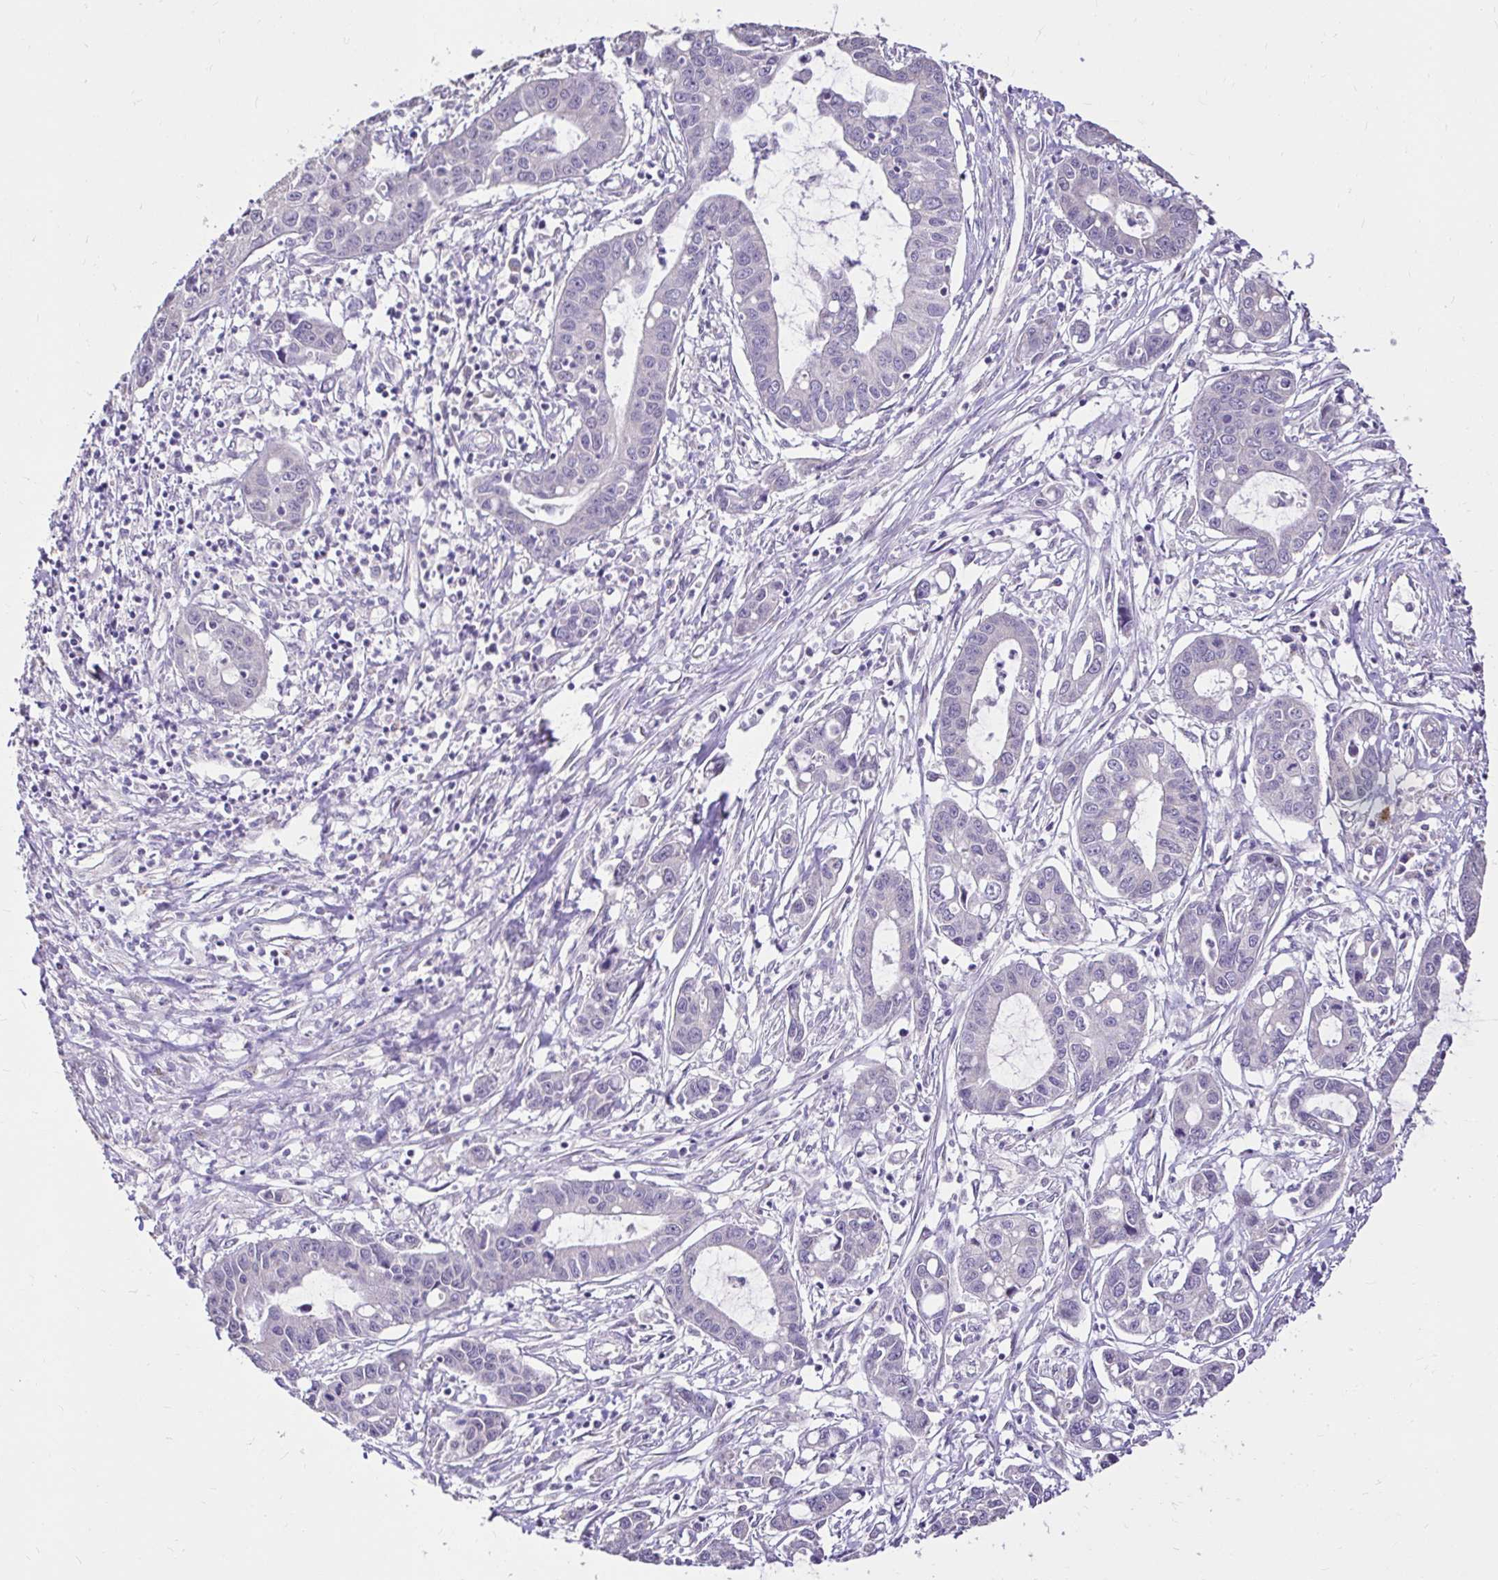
{"staining": {"intensity": "negative", "quantity": "none", "location": "none"}, "tissue": "liver cancer", "cell_type": "Tumor cells", "image_type": "cancer", "snomed": [{"axis": "morphology", "description": "Cholangiocarcinoma"}, {"axis": "topography", "description": "Liver"}], "caption": "A high-resolution micrograph shows IHC staining of liver cancer (cholangiocarcinoma), which reveals no significant staining in tumor cells.", "gene": "KIAA1210", "patient": {"sex": "male", "age": 58}}